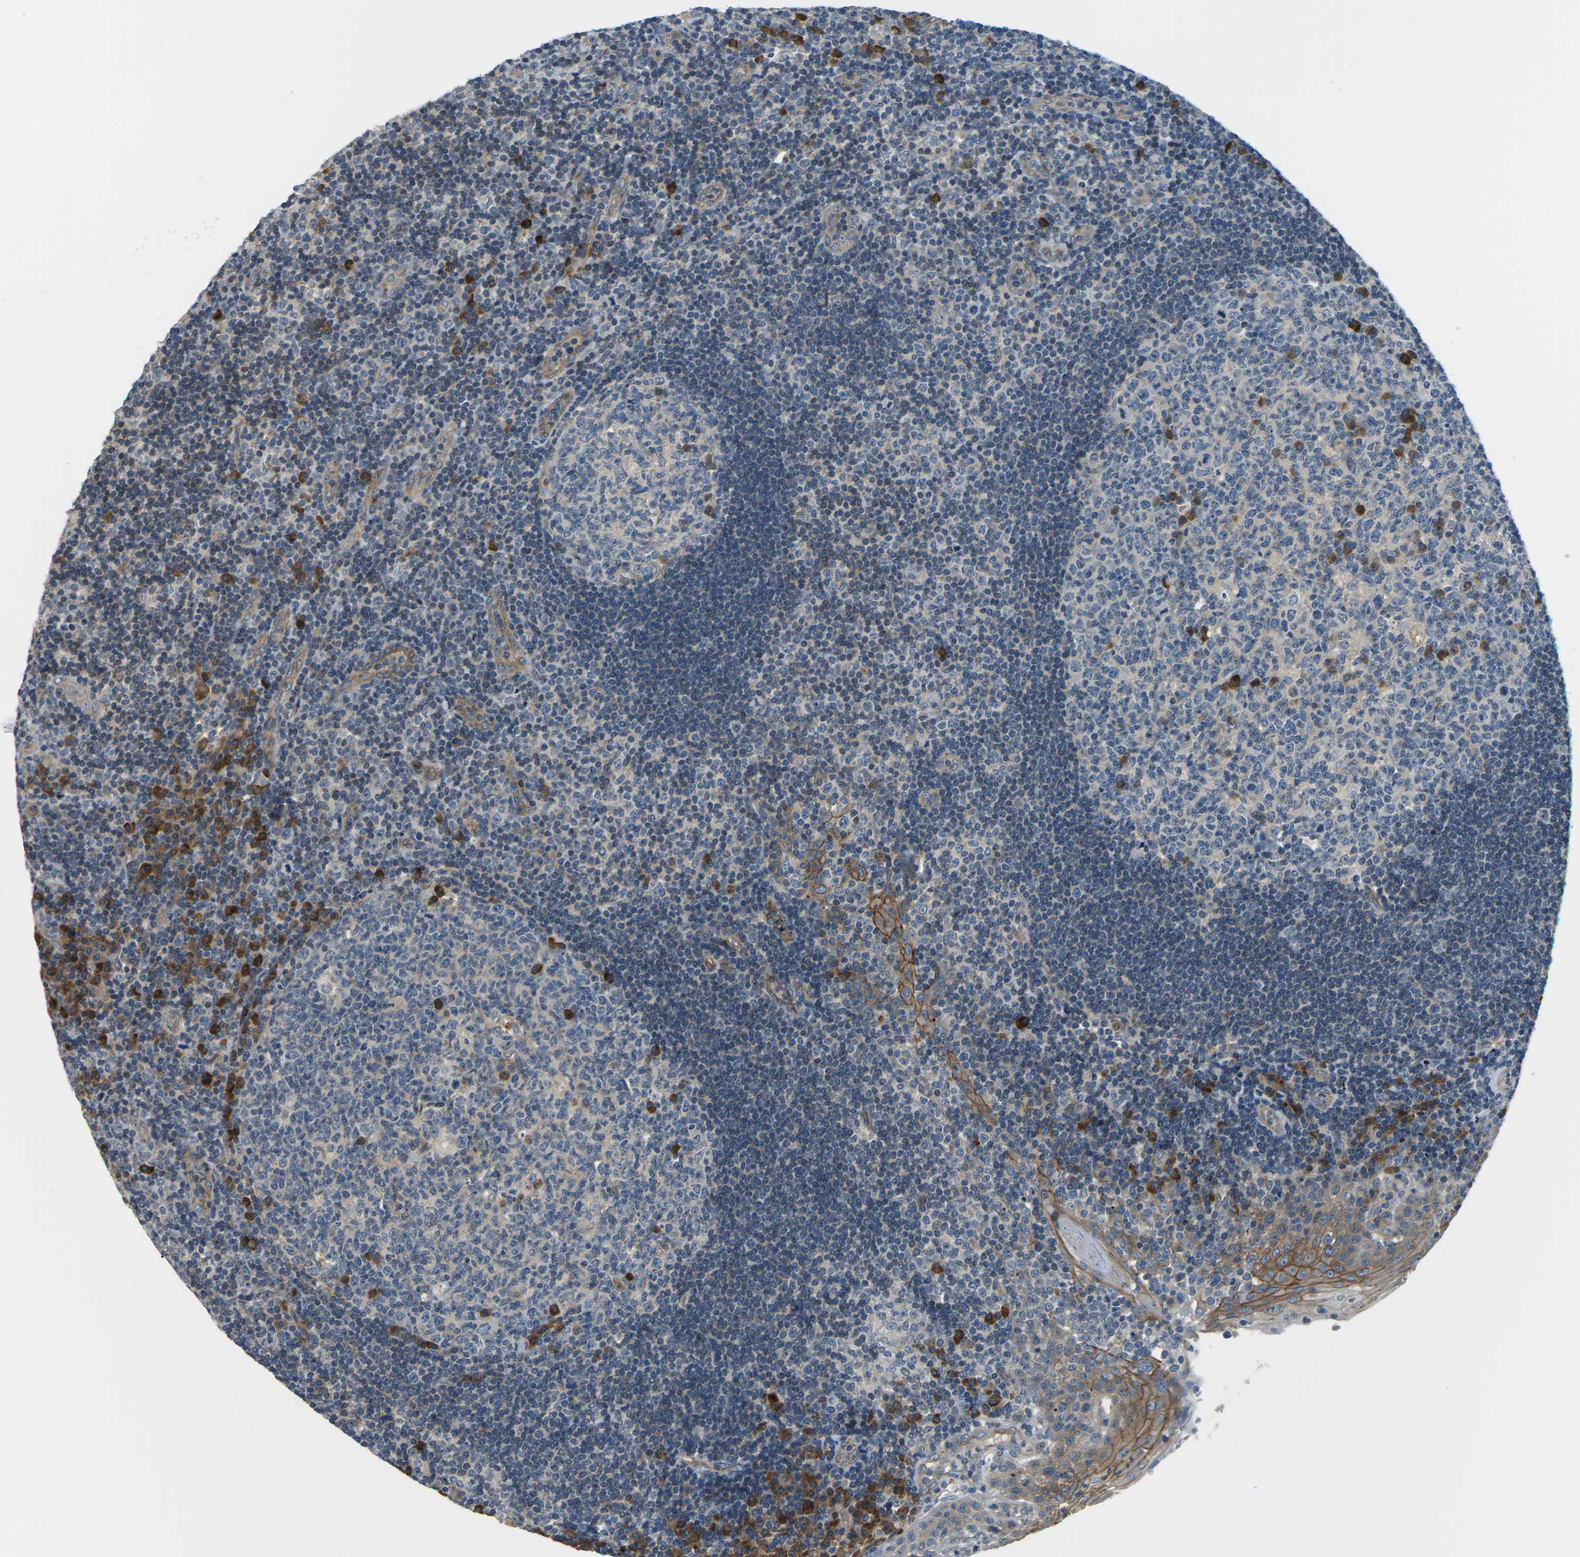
{"staining": {"intensity": "moderate", "quantity": "<25%", "location": "cytoplasmic/membranous"}, "tissue": "tonsil", "cell_type": "Germinal center cells", "image_type": "normal", "snomed": [{"axis": "morphology", "description": "Normal tissue, NOS"}, {"axis": "topography", "description": "Tonsil"}], "caption": "Tonsil stained with DAB immunohistochemistry demonstrates low levels of moderate cytoplasmic/membranous expression in about <25% of germinal center cells.", "gene": "SLC13A3", "patient": {"sex": "female", "age": 40}}